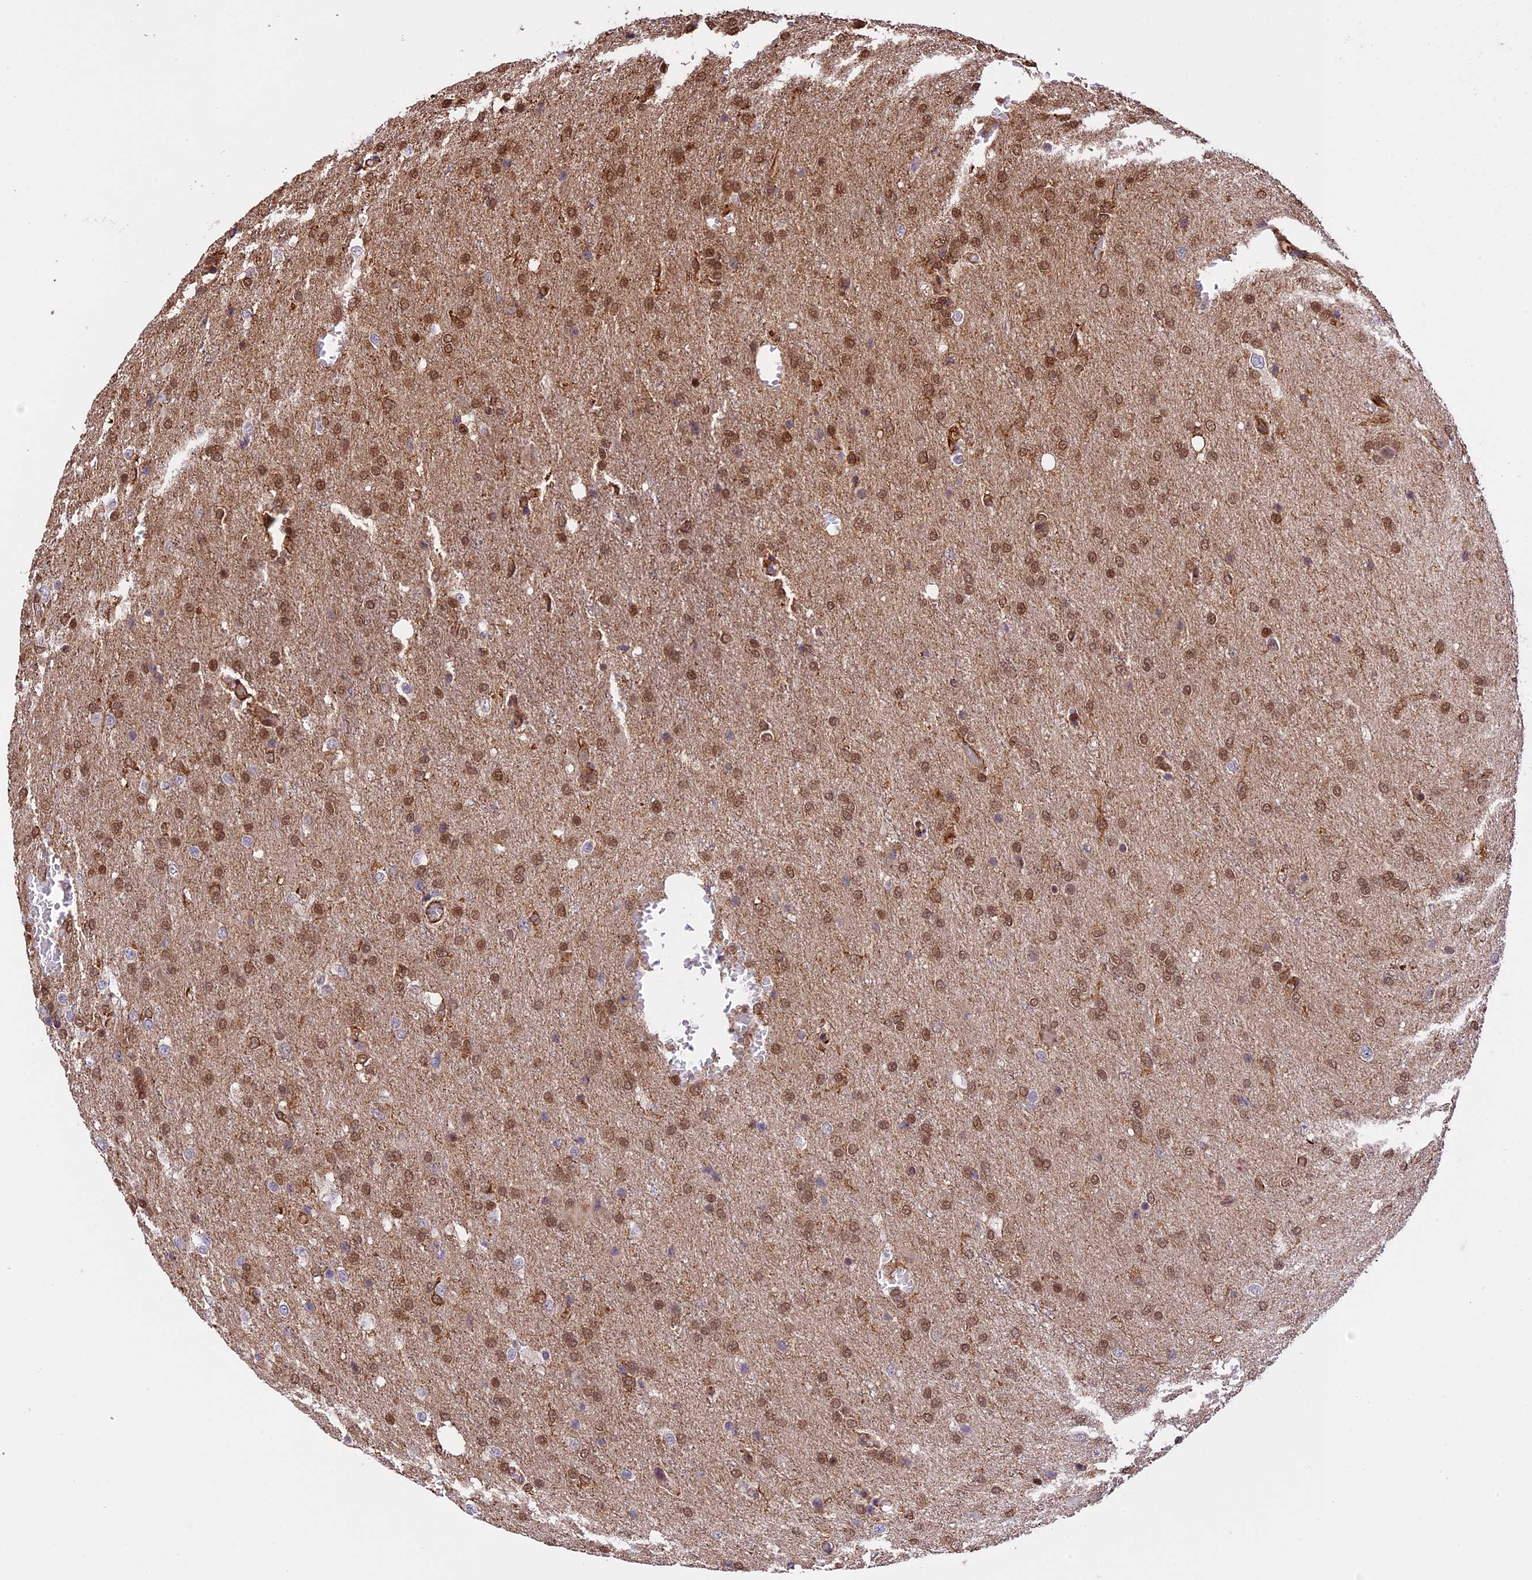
{"staining": {"intensity": "weak", "quantity": "25%-75%", "location": "nuclear"}, "tissue": "glioma", "cell_type": "Tumor cells", "image_type": "cancer", "snomed": [{"axis": "morphology", "description": "Glioma, malignant, High grade"}, {"axis": "topography", "description": "Brain"}], "caption": "Tumor cells exhibit low levels of weak nuclear staining in about 25%-75% of cells in human glioma.", "gene": "HERPUD1", "patient": {"sex": "female", "age": 74}}